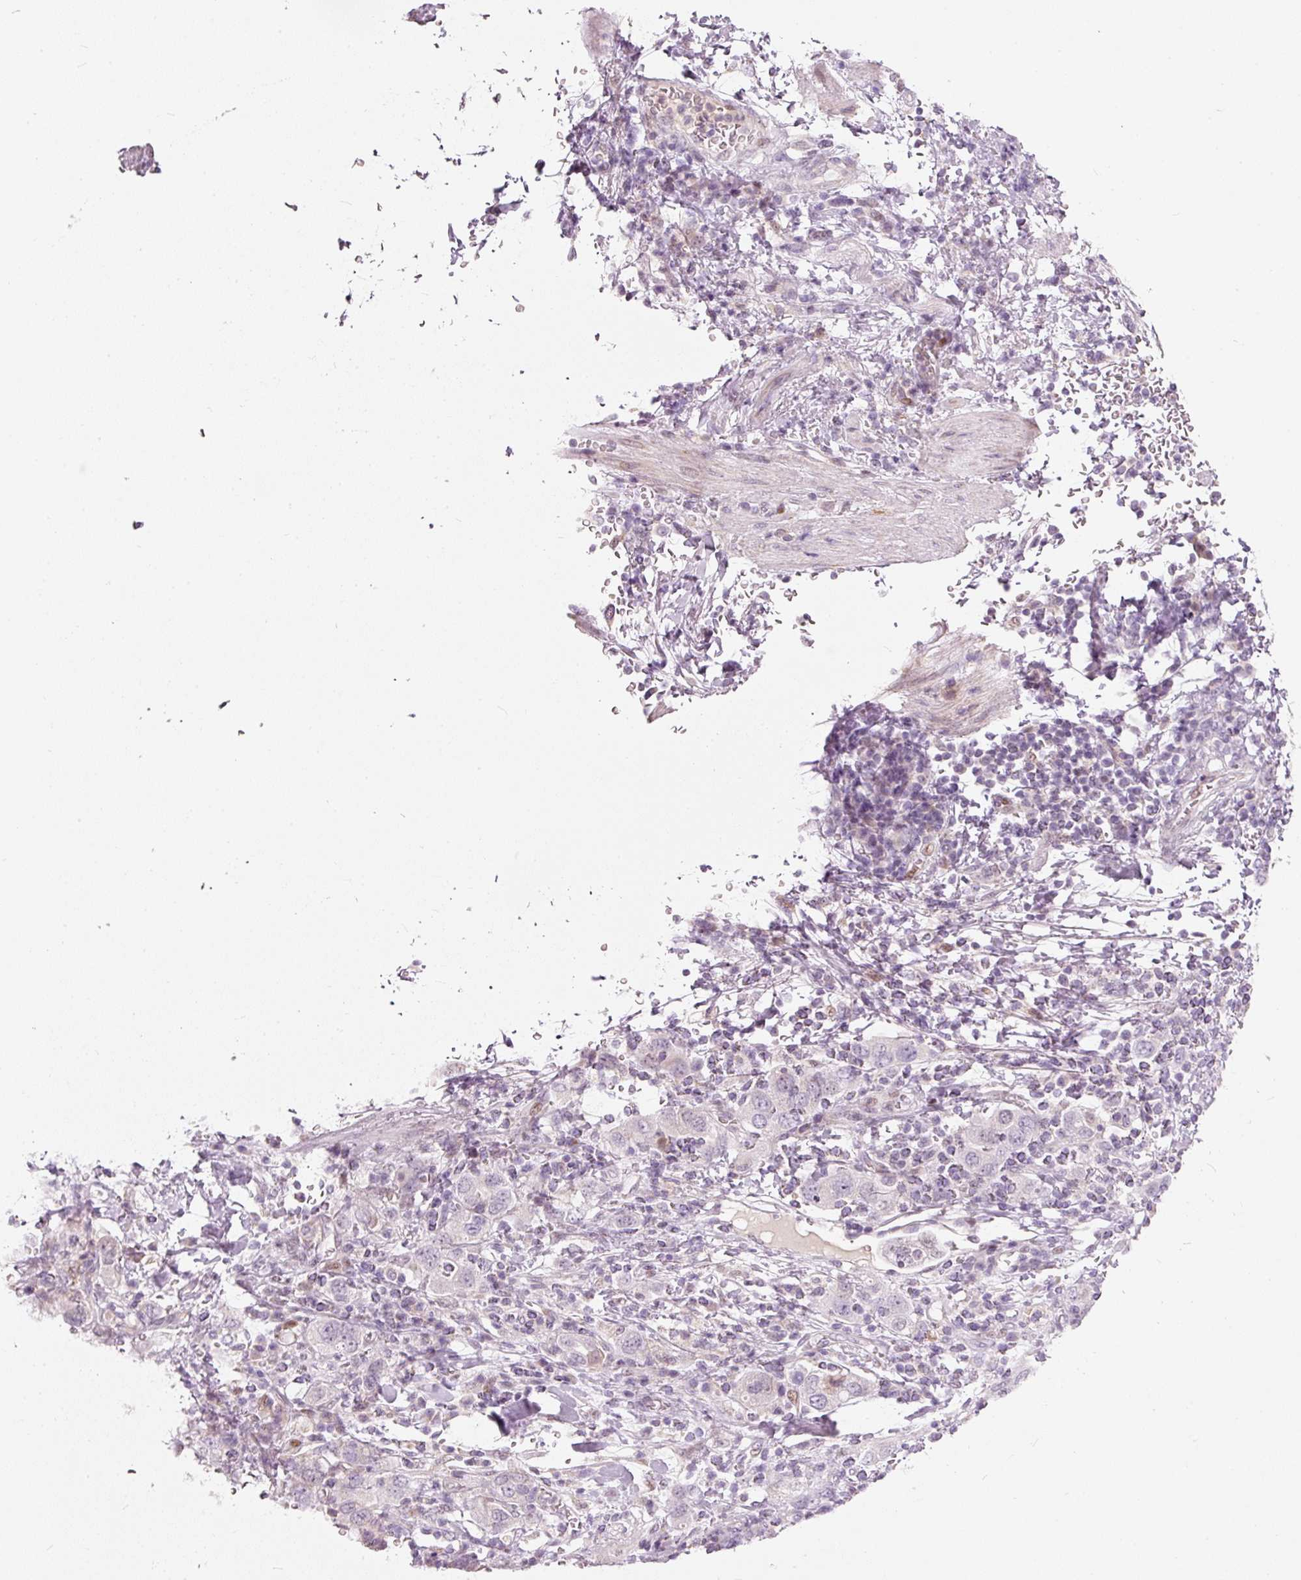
{"staining": {"intensity": "negative", "quantity": "none", "location": "none"}, "tissue": "stomach cancer", "cell_type": "Tumor cells", "image_type": "cancer", "snomed": [{"axis": "morphology", "description": "Adenocarcinoma, NOS"}, {"axis": "topography", "description": "Stomach, upper"}, {"axis": "topography", "description": "Stomach"}], "caption": "Stomach cancer (adenocarcinoma) was stained to show a protein in brown. There is no significant positivity in tumor cells.", "gene": "RNF39", "patient": {"sex": "male", "age": 62}}